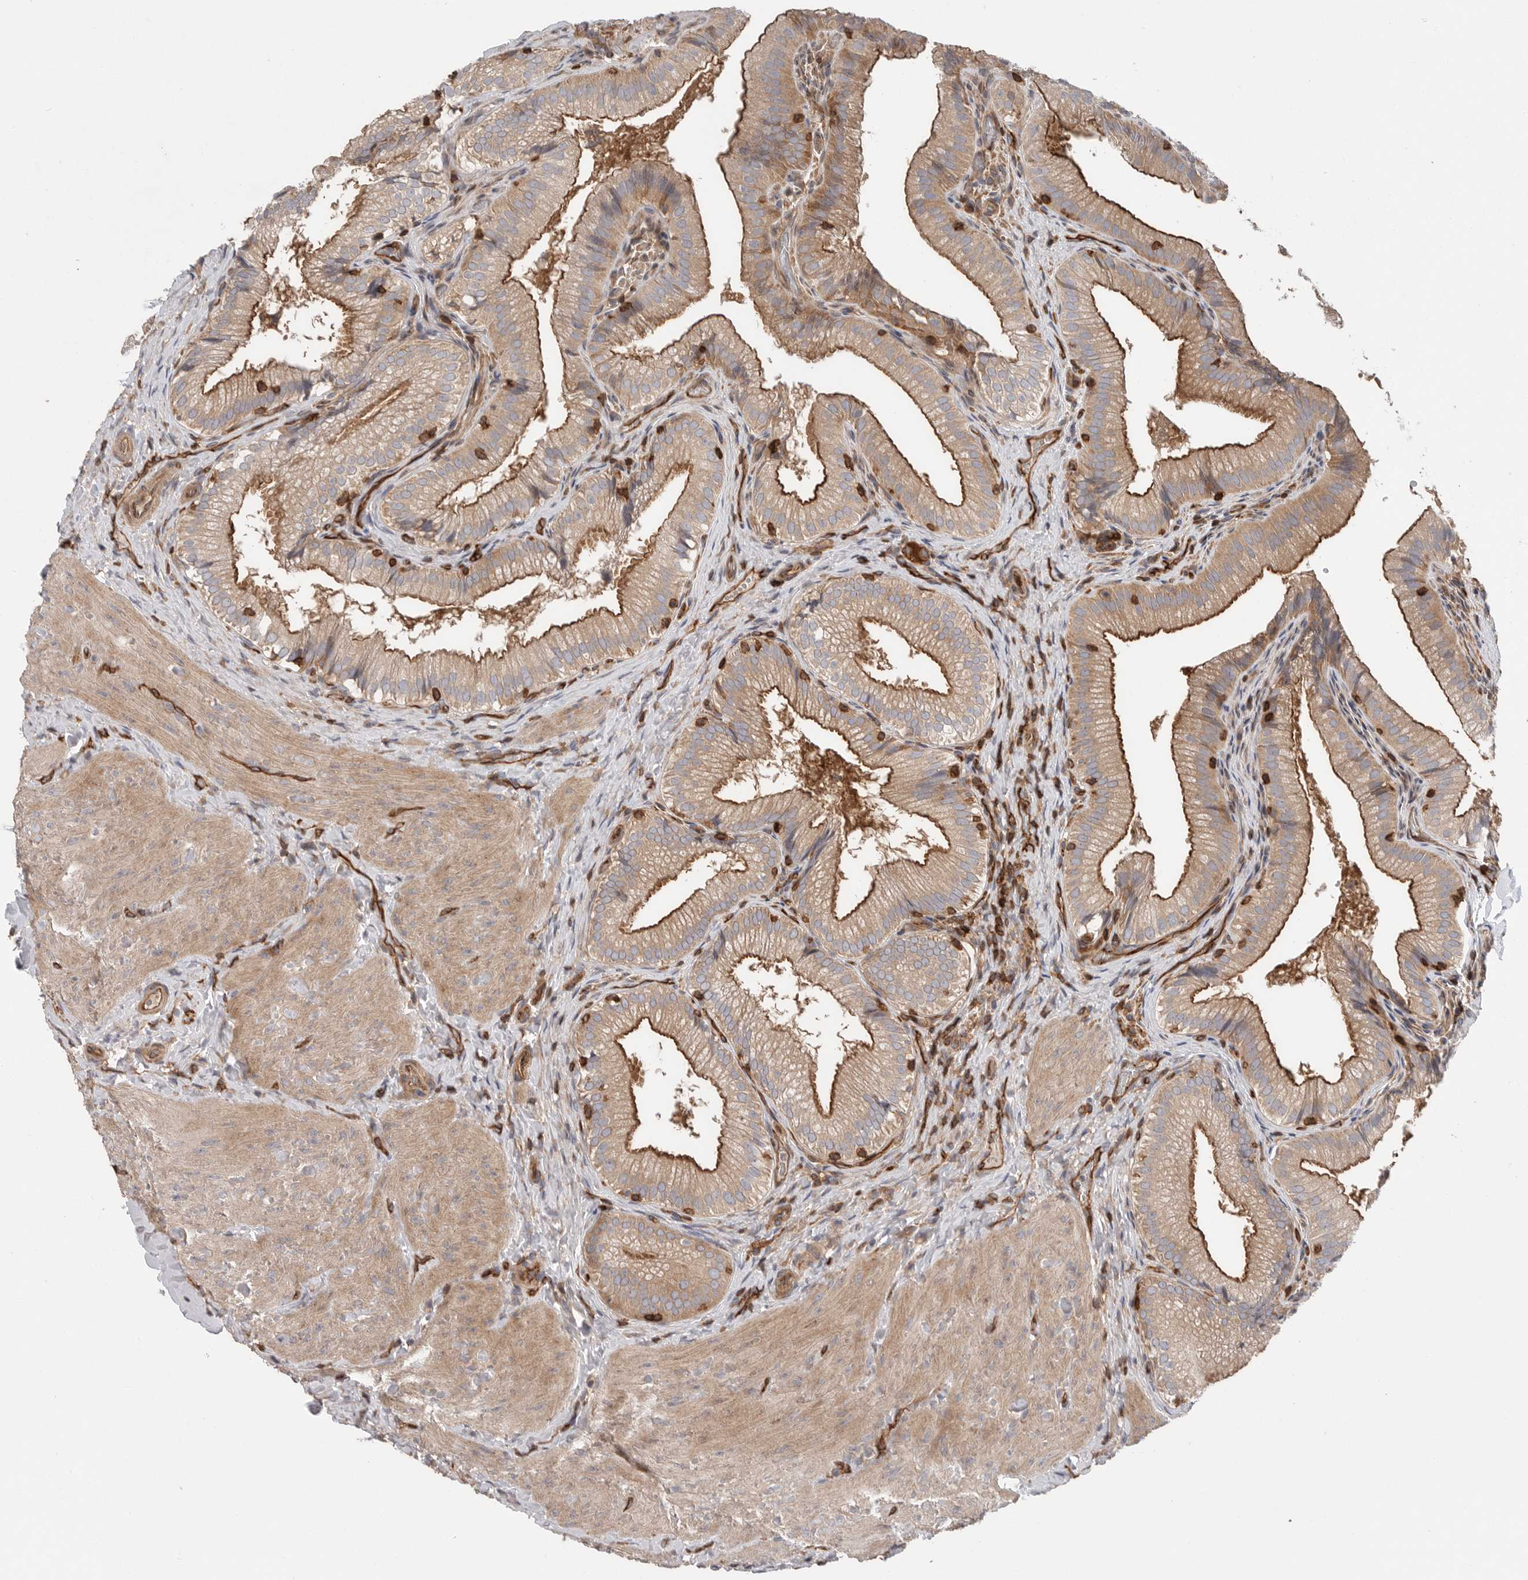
{"staining": {"intensity": "moderate", "quantity": ">75%", "location": "cytoplasmic/membranous"}, "tissue": "gallbladder", "cell_type": "Glandular cells", "image_type": "normal", "snomed": [{"axis": "morphology", "description": "Normal tissue, NOS"}, {"axis": "topography", "description": "Gallbladder"}], "caption": "About >75% of glandular cells in unremarkable gallbladder exhibit moderate cytoplasmic/membranous protein positivity as visualized by brown immunohistochemical staining.", "gene": "PRKCH", "patient": {"sex": "female", "age": 30}}